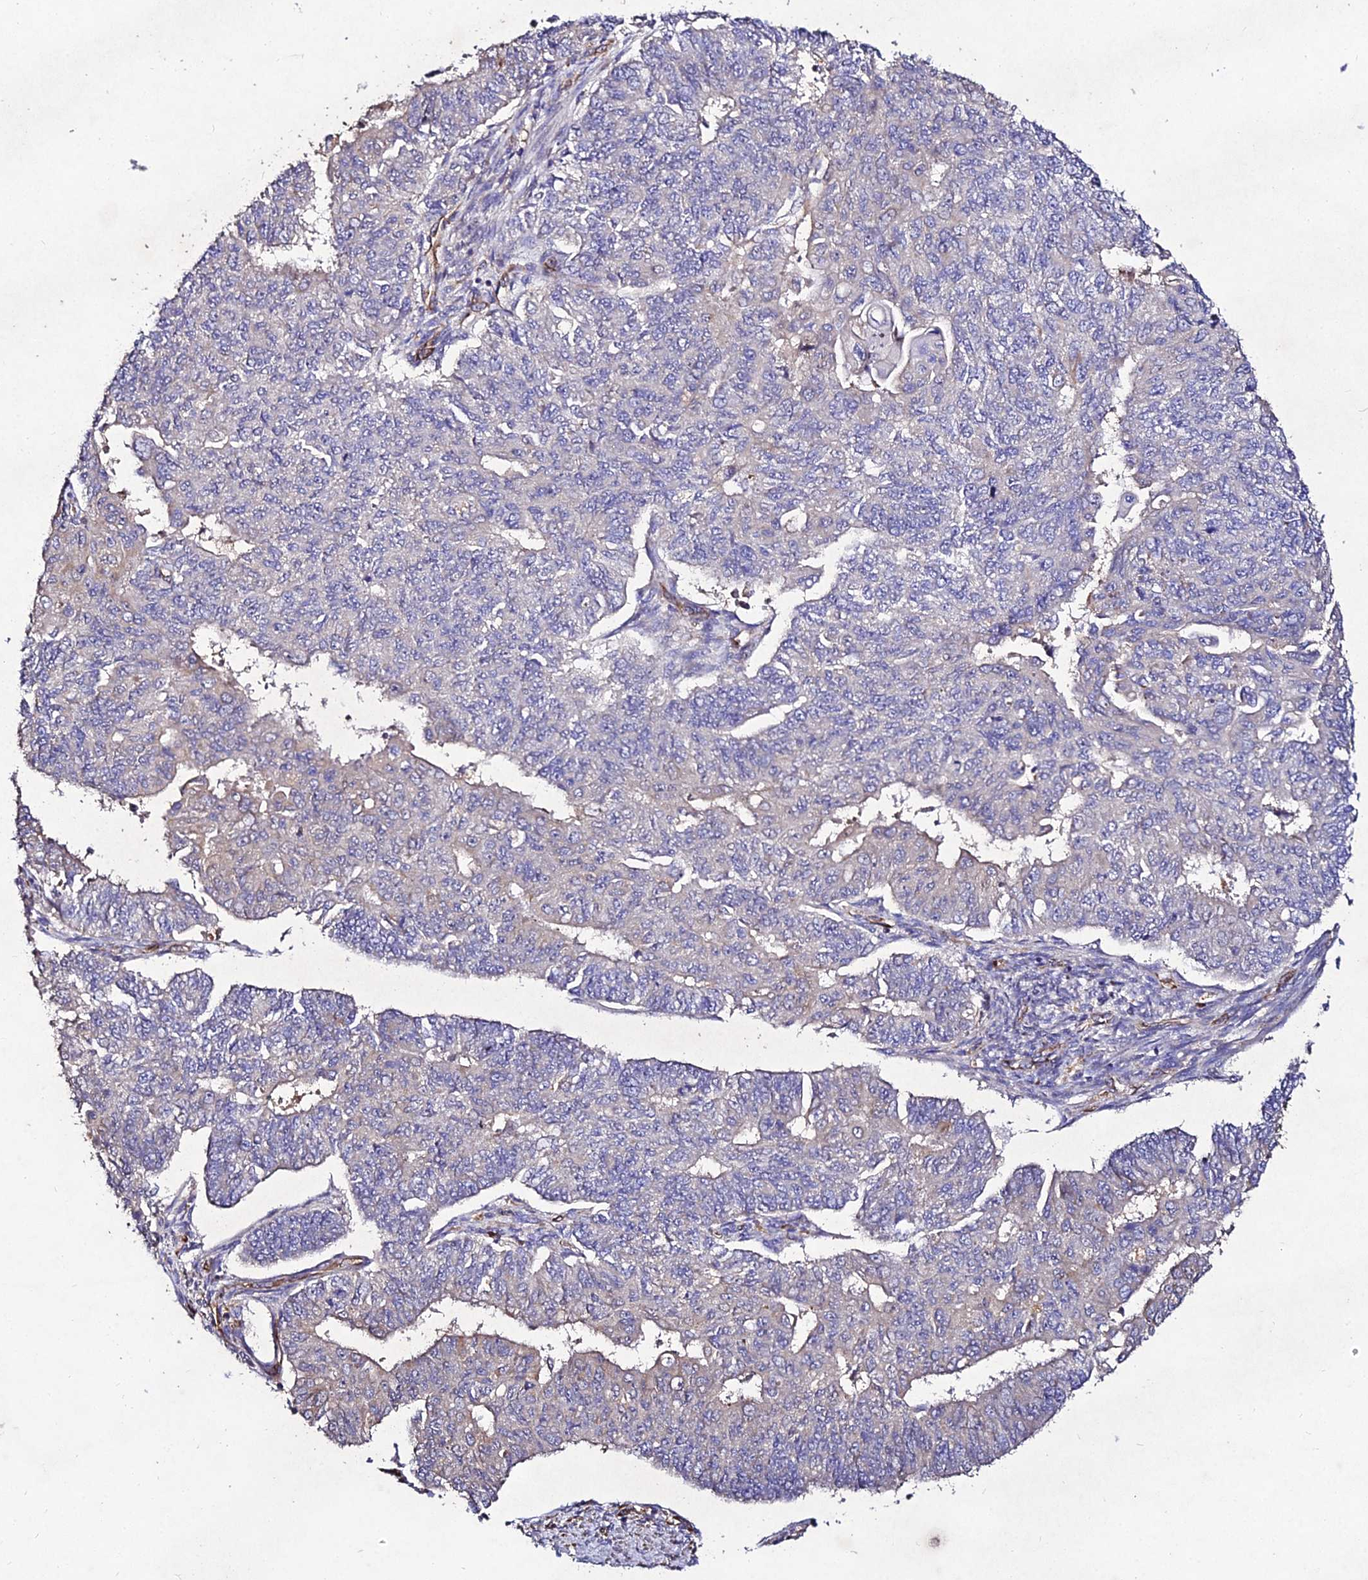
{"staining": {"intensity": "negative", "quantity": "none", "location": "none"}, "tissue": "endometrial cancer", "cell_type": "Tumor cells", "image_type": "cancer", "snomed": [{"axis": "morphology", "description": "Adenocarcinoma, NOS"}, {"axis": "topography", "description": "Endometrium"}], "caption": "Micrograph shows no significant protein positivity in tumor cells of endometrial adenocarcinoma.", "gene": "AP3M2", "patient": {"sex": "female", "age": 32}}